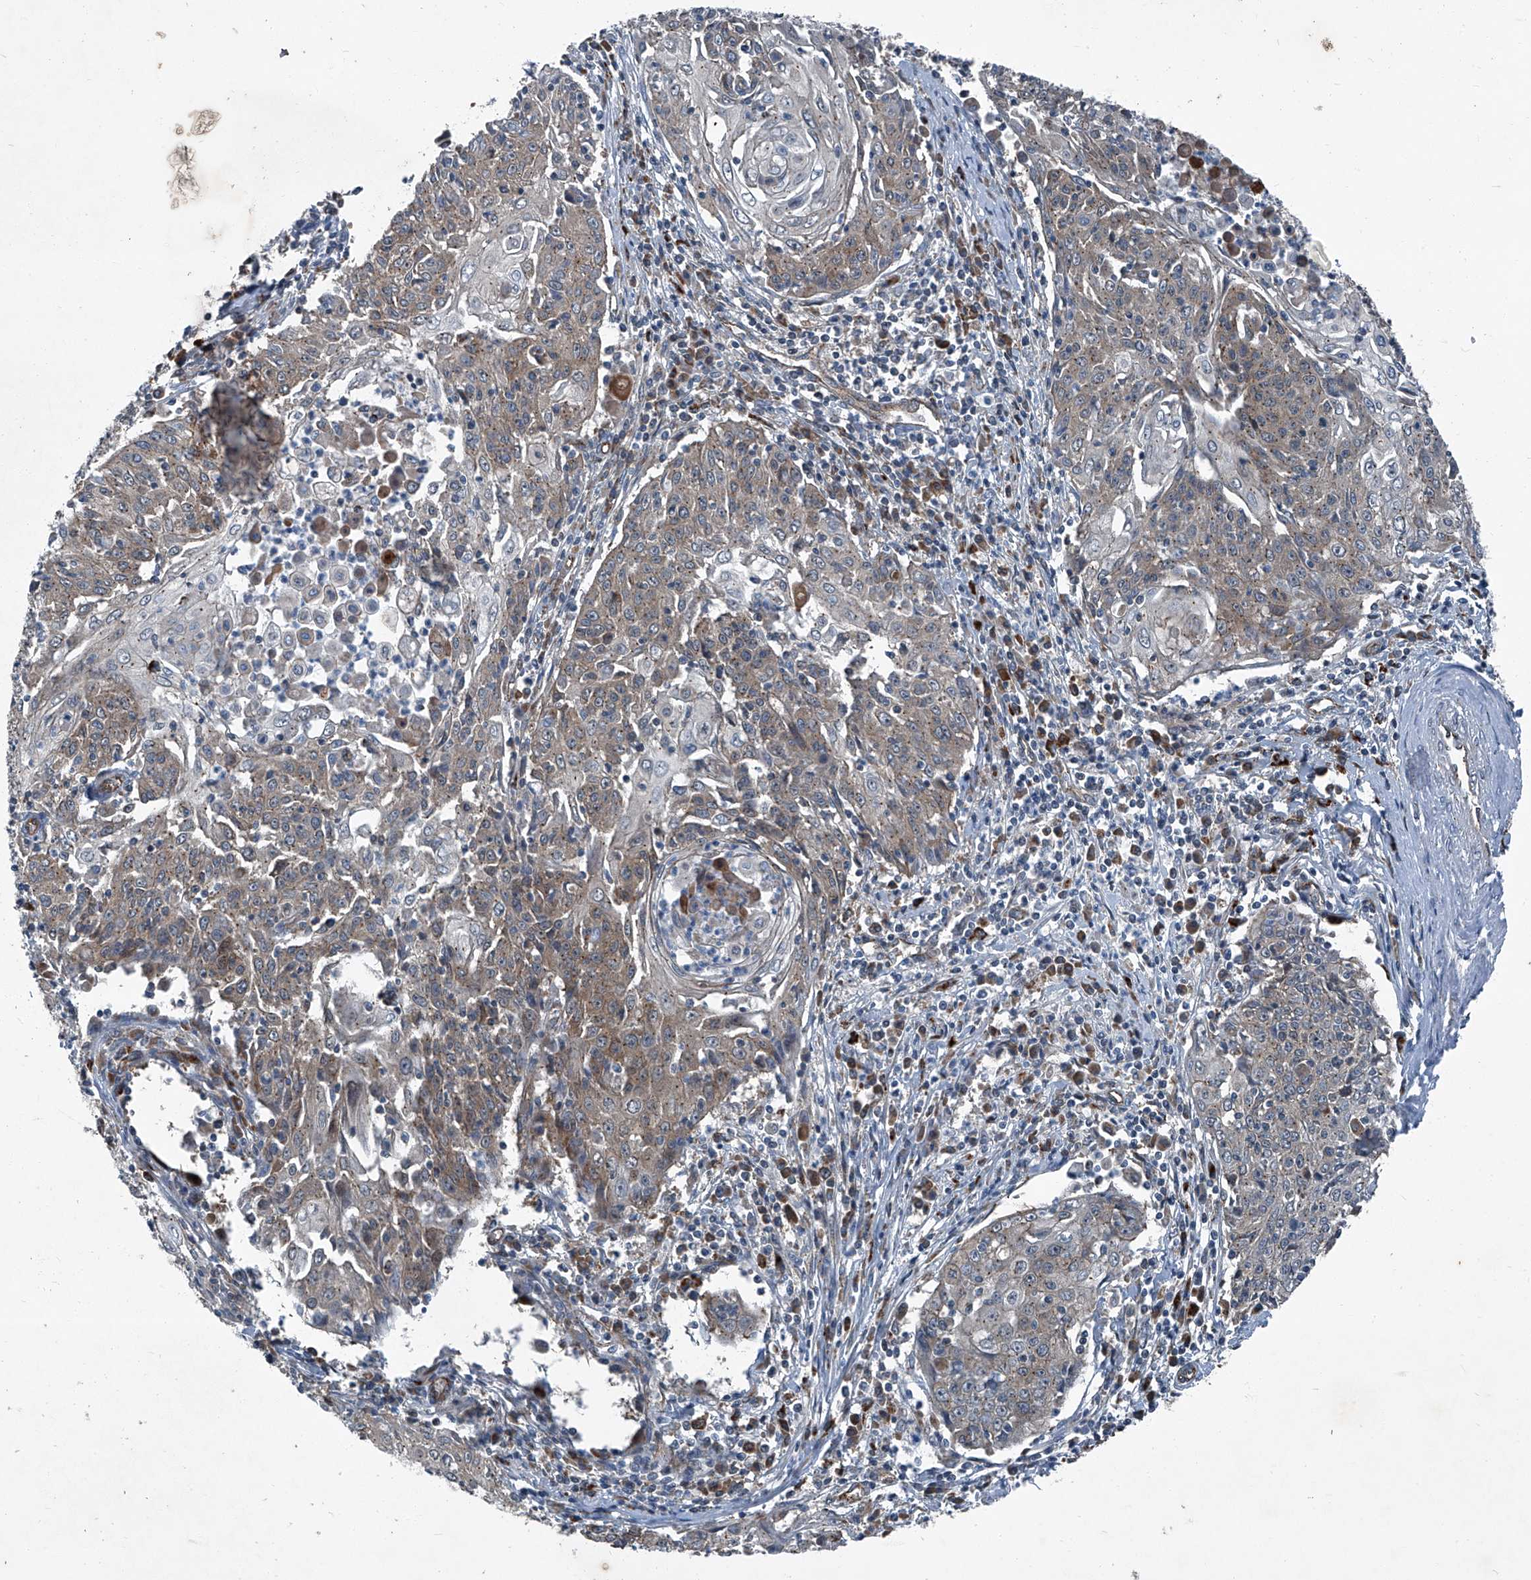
{"staining": {"intensity": "weak", "quantity": "25%-75%", "location": "cytoplasmic/membranous"}, "tissue": "cervical cancer", "cell_type": "Tumor cells", "image_type": "cancer", "snomed": [{"axis": "morphology", "description": "Squamous cell carcinoma, NOS"}, {"axis": "topography", "description": "Cervix"}], "caption": "Immunohistochemical staining of human squamous cell carcinoma (cervical) displays low levels of weak cytoplasmic/membranous protein positivity in approximately 25%-75% of tumor cells.", "gene": "SENP2", "patient": {"sex": "female", "age": 48}}